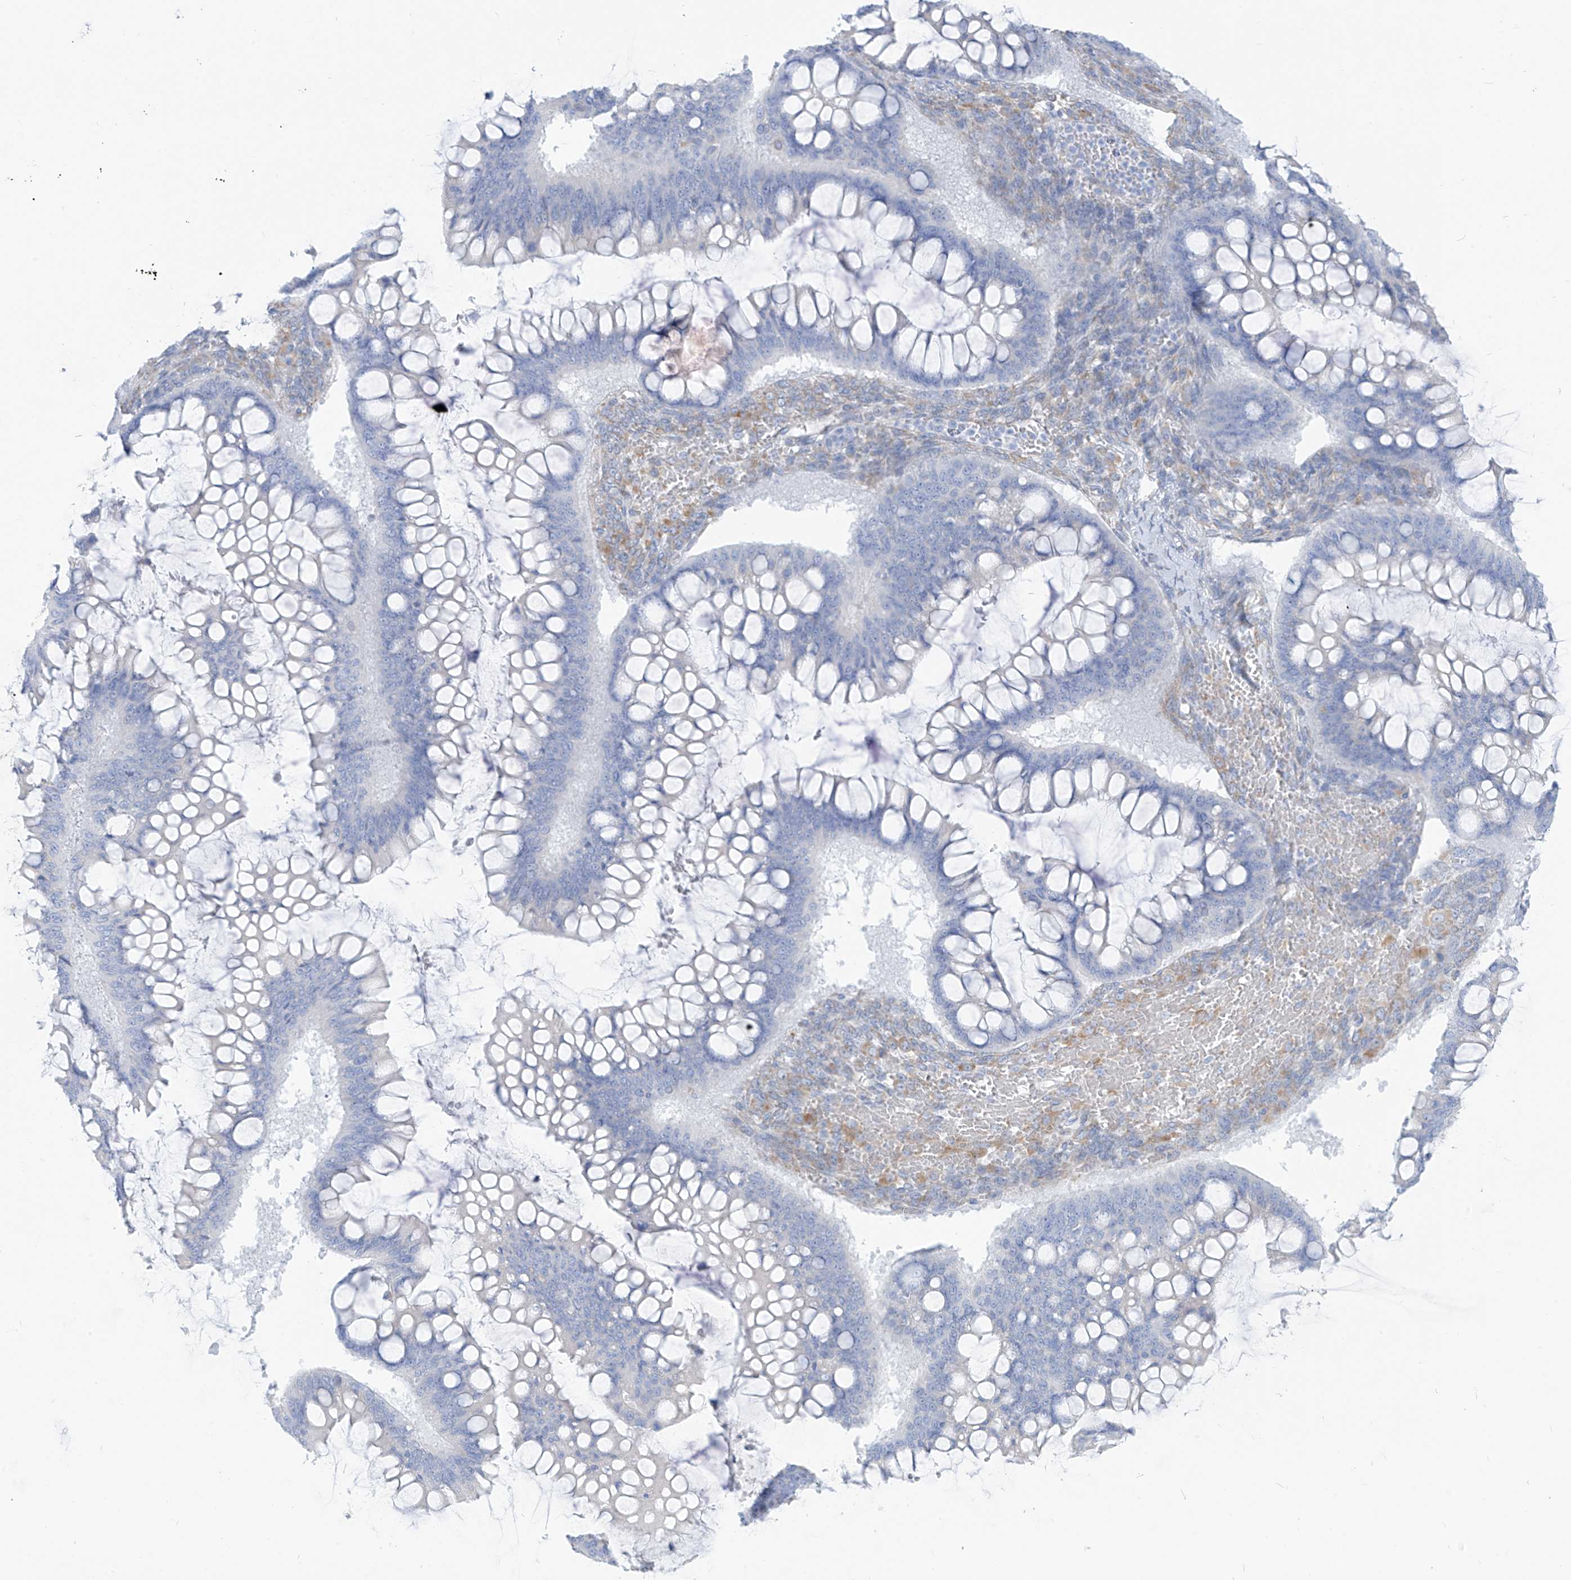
{"staining": {"intensity": "negative", "quantity": "none", "location": "none"}, "tissue": "ovarian cancer", "cell_type": "Tumor cells", "image_type": "cancer", "snomed": [{"axis": "morphology", "description": "Cystadenocarcinoma, mucinous, NOS"}, {"axis": "topography", "description": "Ovary"}], "caption": "This is an IHC image of ovarian cancer (mucinous cystadenocarcinoma). There is no positivity in tumor cells.", "gene": "RCN2", "patient": {"sex": "female", "age": 73}}